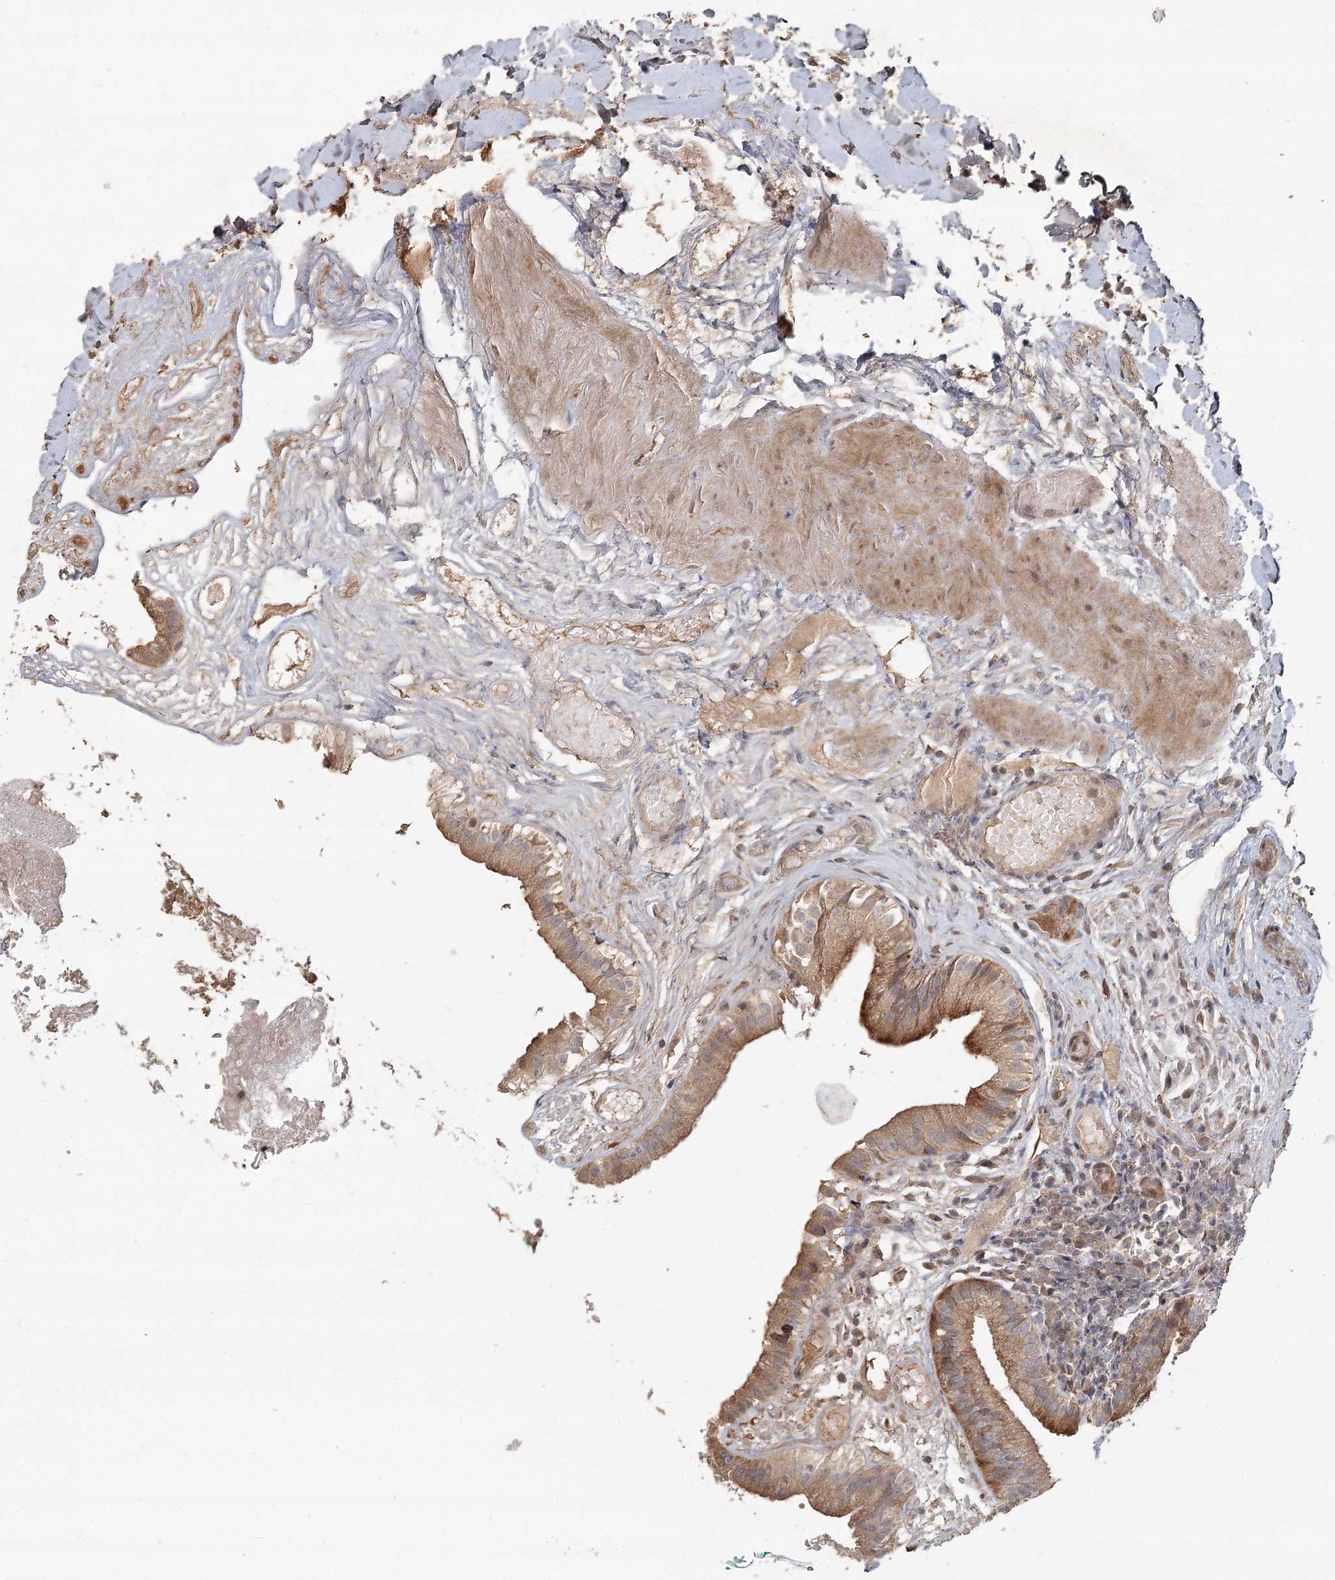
{"staining": {"intensity": "moderate", "quantity": ">75%", "location": "cytoplasmic/membranous"}, "tissue": "gallbladder", "cell_type": "Glandular cells", "image_type": "normal", "snomed": [{"axis": "morphology", "description": "Normal tissue, NOS"}, {"axis": "topography", "description": "Gallbladder"}], "caption": "The photomicrograph displays staining of unremarkable gallbladder, revealing moderate cytoplasmic/membranous protein positivity (brown color) within glandular cells. (IHC, brightfield microscopy, high magnification).", "gene": "OBSL1", "patient": {"sex": "female", "age": 26}}